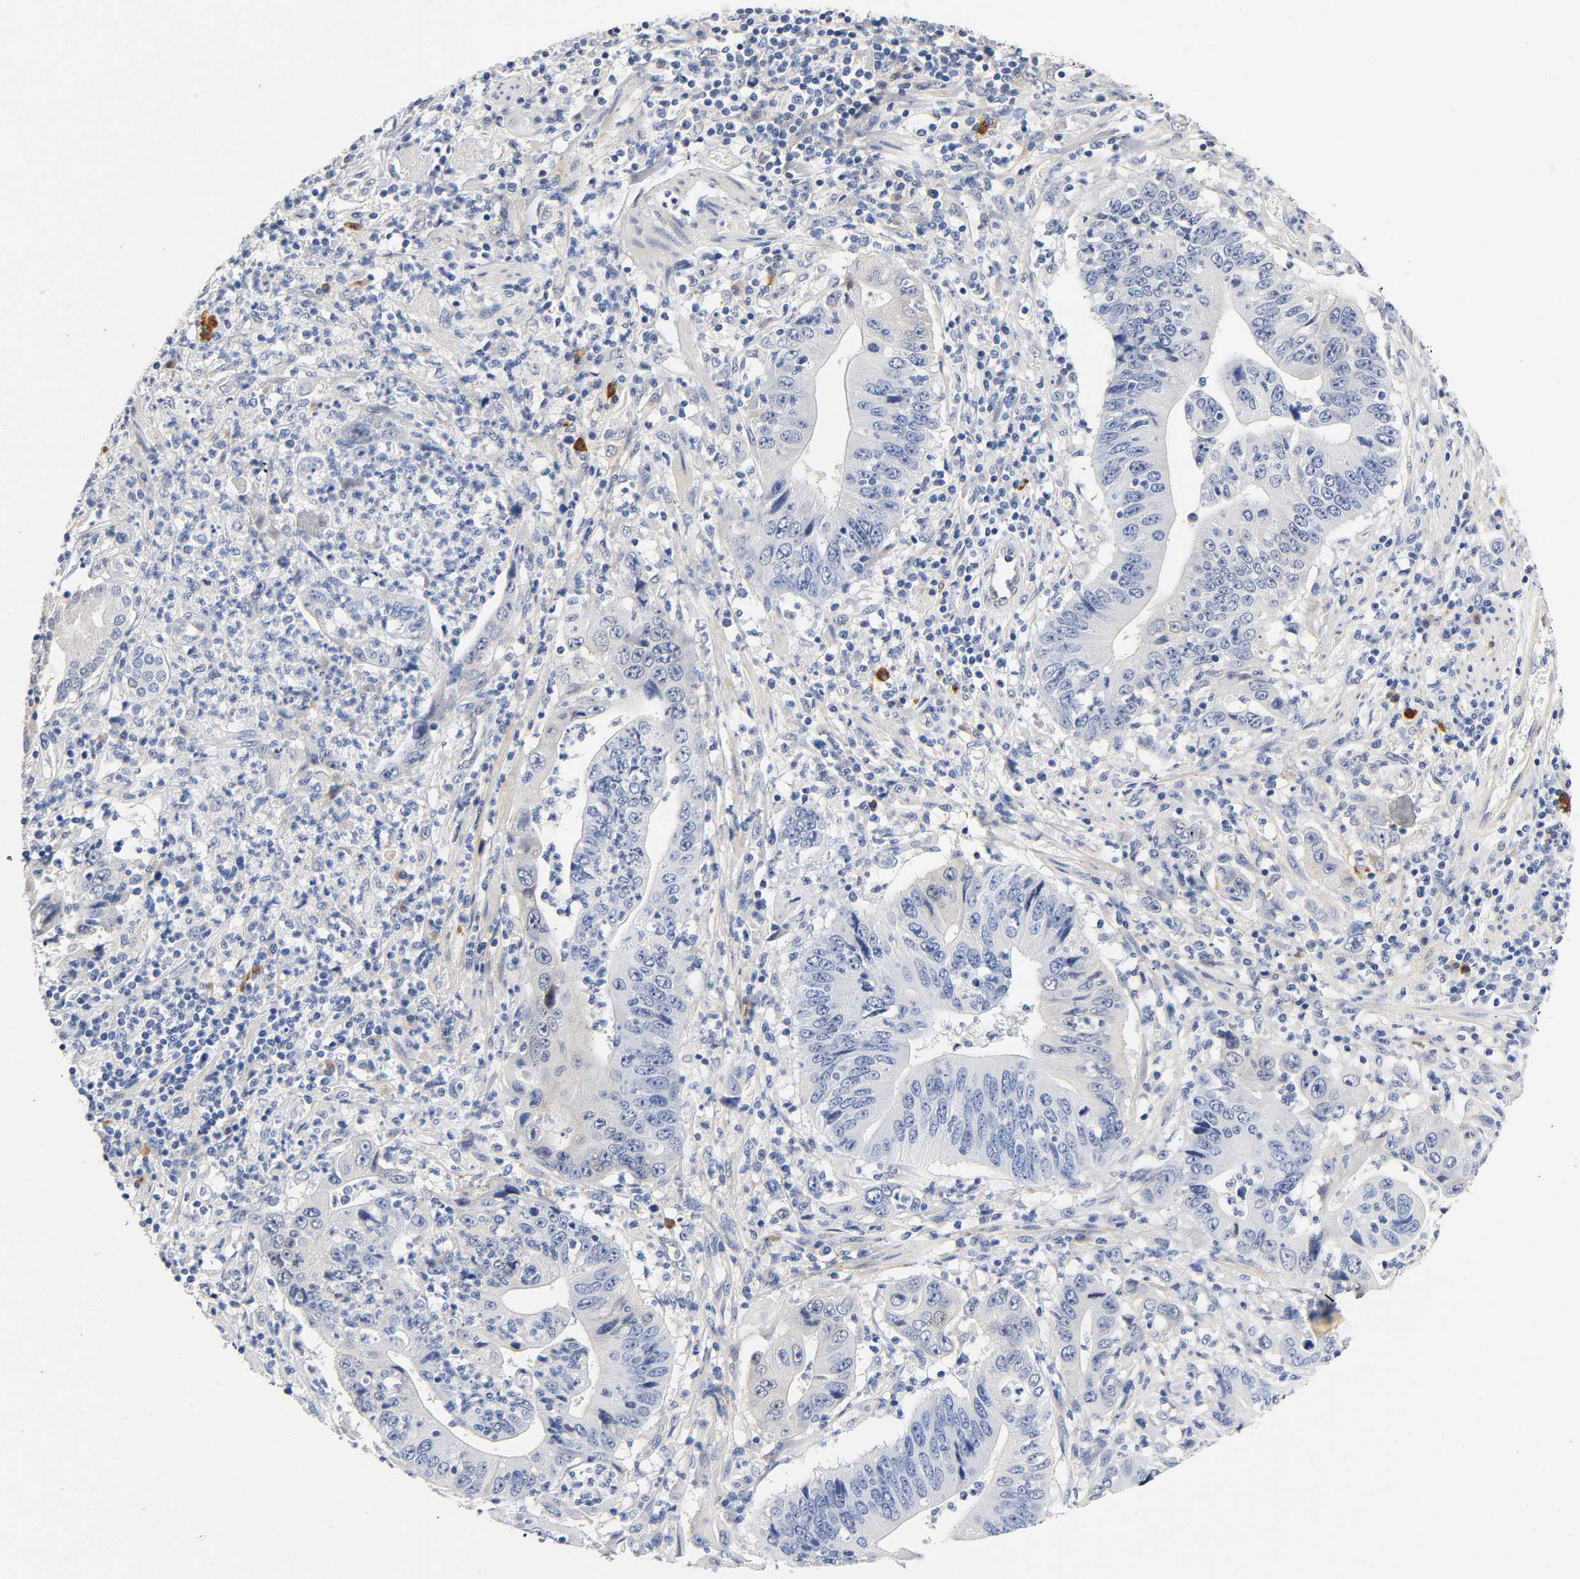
{"staining": {"intensity": "weak", "quantity": "<25%", "location": "cytoplasmic/membranous"}, "tissue": "pancreatic cancer", "cell_type": "Tumor cells", "image_type": "cancer", "snomed": [{"axis": "morphology", "description": "Adenocarcinoma, NOS"}, {"axis": "topography", "description": "Pancreas"}], "caption": "An image of pancreatic adenocarcinoma stained for a protein demonstrates no brown staining in tumor cells.", "gene": "TNC", "patient": {"sex": "female", "age": 48}}